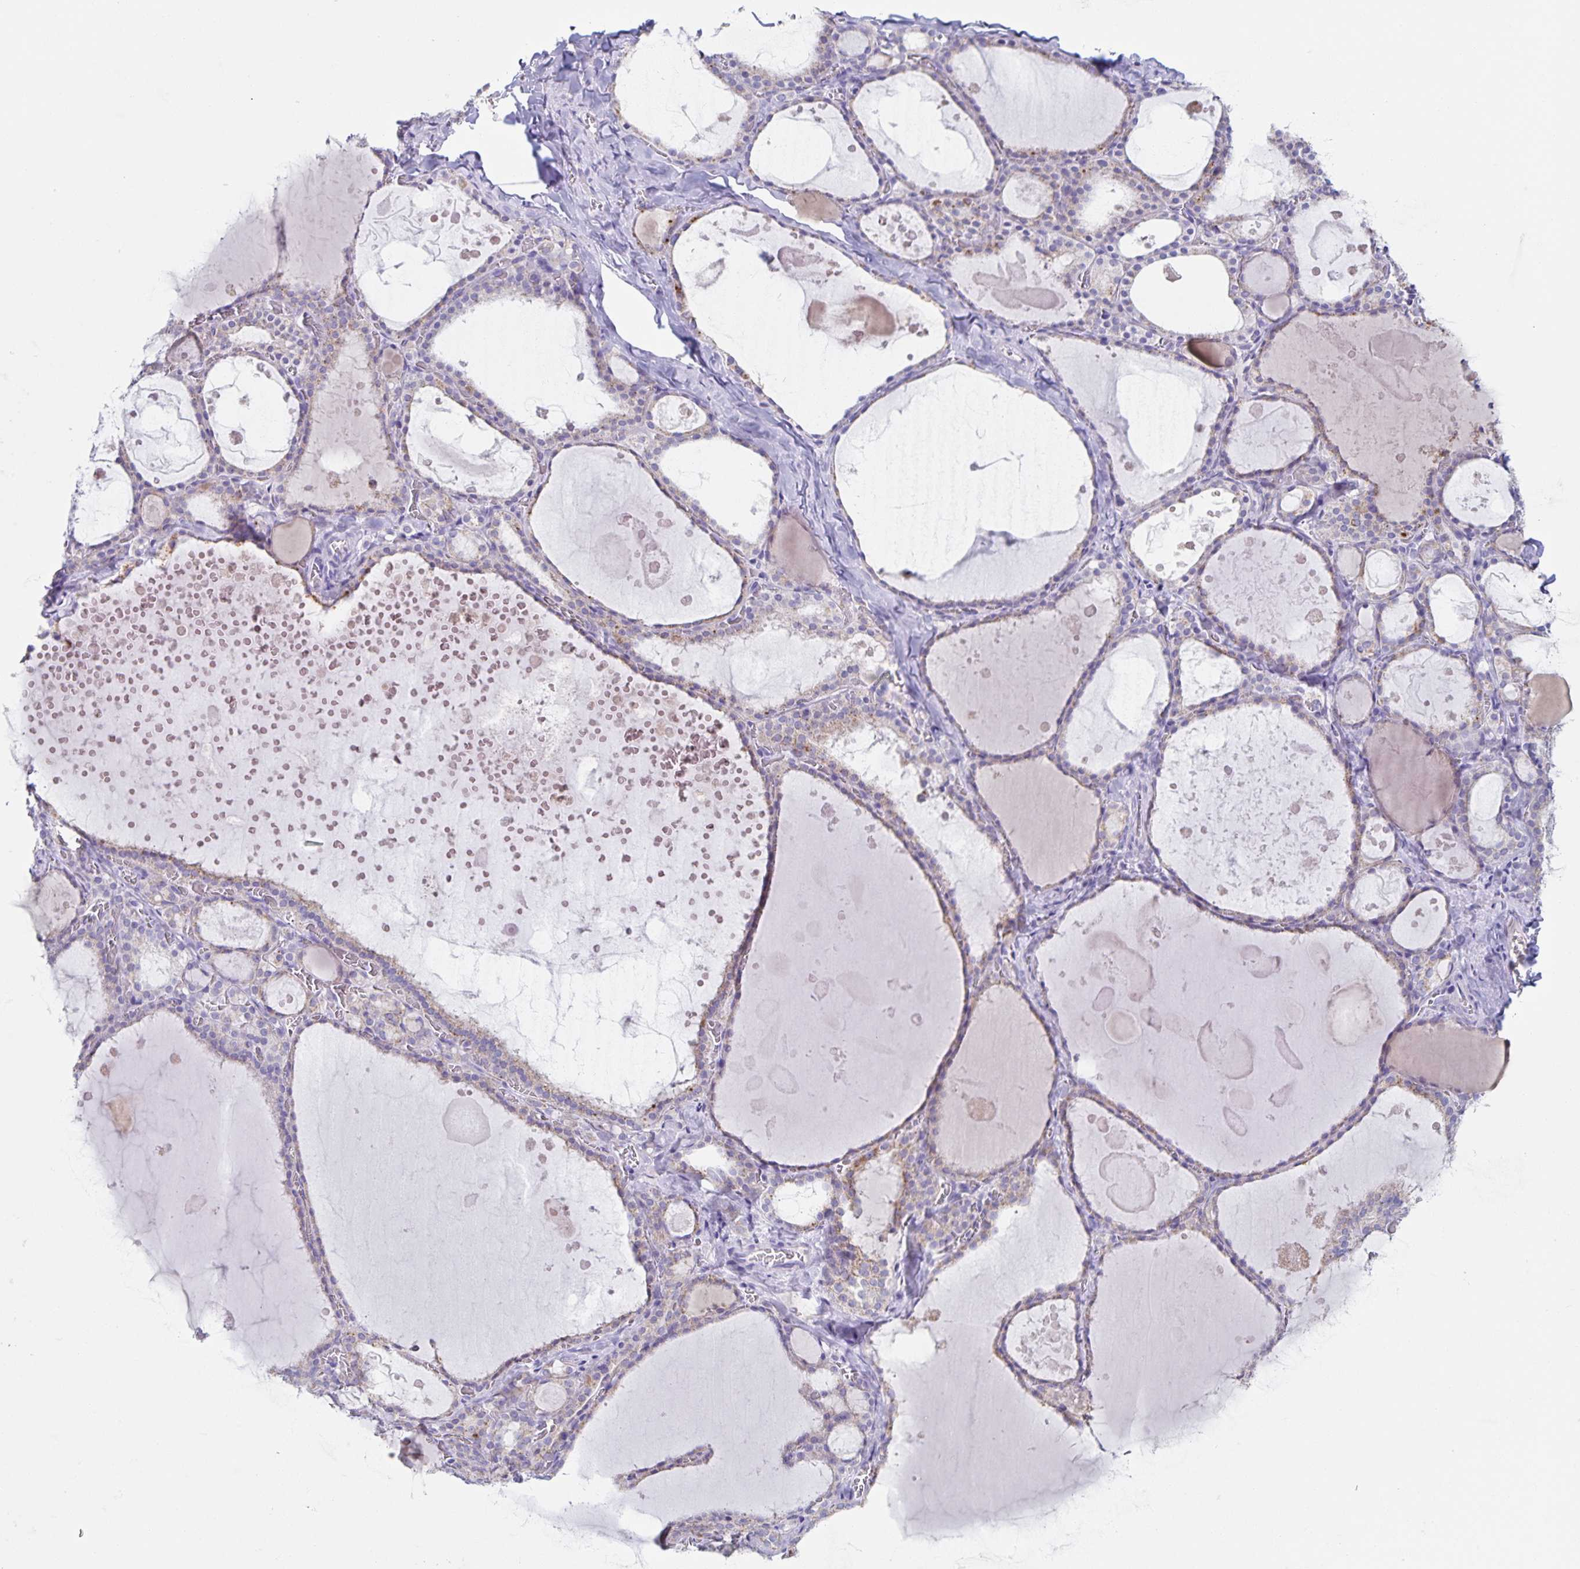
{"staining": {"intensity": "moderate", "quantity": "<25%", "location": "cytoplasmic/membranous"}, "tissue": "thyroid gland", "cell_type": "Glandular cells", "image_type": "normal", "snomed": [{"axis": "morphology", "description": "Normal tissue, NOS"}, {"axis": "topography", "description": "Thyroid gland"}], "caption": "Immunohistochemical staining of benign human thyroid gland exhibits moderate cytoplasmic/membranous protein staining in approximately <25% of glandular cells.", "gene": "RPL36A", "patient": {"sex": "male", "age": 56}}